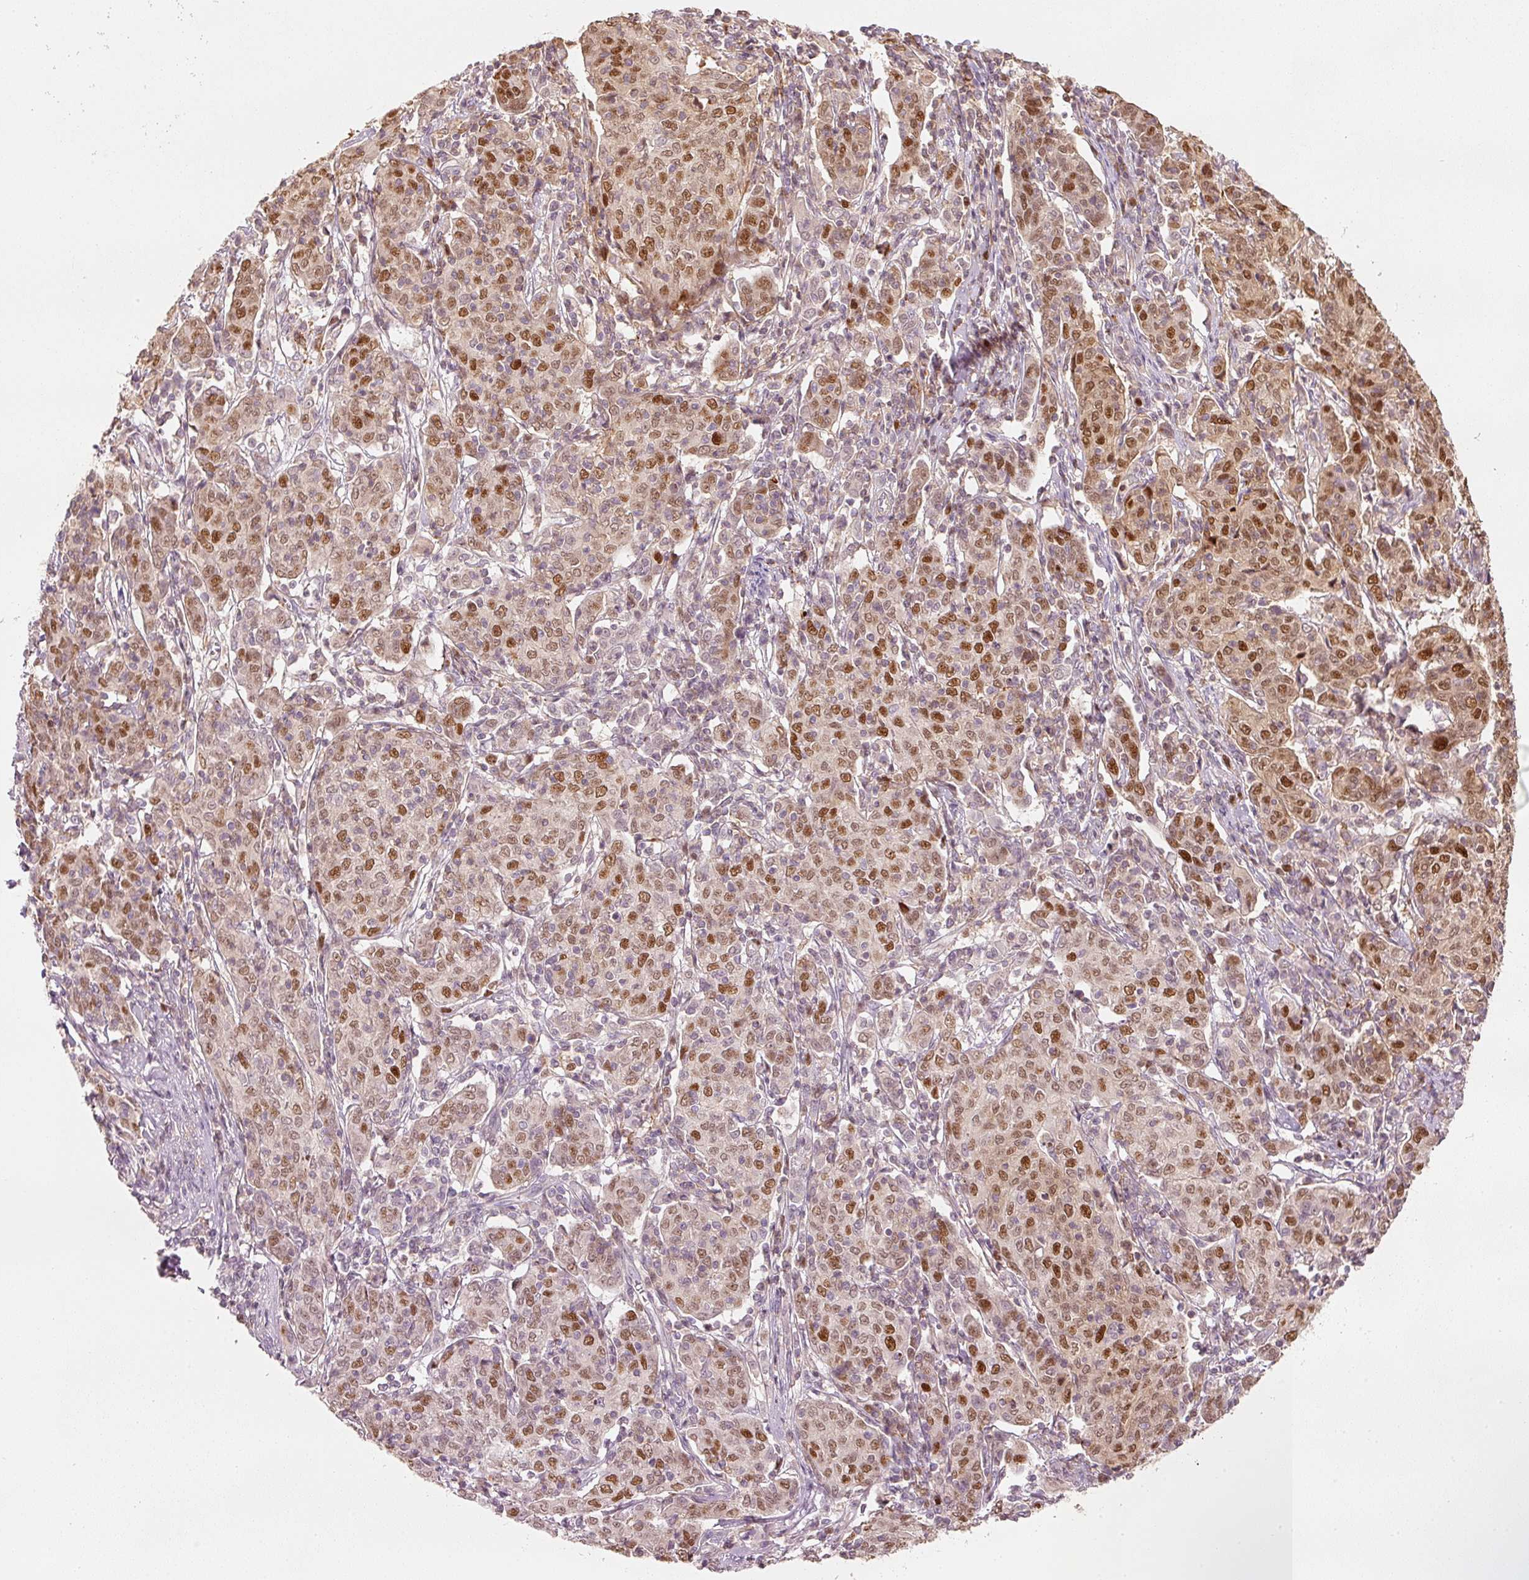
{"staining": {"intensity": "moderate", "quantity": "25%-75%", "location": "nuclear"}, "tissue": "cervical cancer", "cell_type": "Tumor cells", "image_type": "cancer", "snomed": [{"axis": "morphology", "description": "Squamous cell carcinoma, NOS"}, {"axis": "topography", "description": "Cervix"}], "caption": "Cervical squamous cell carcinoma stained with immunohistochemistry (IHC) reveals moderate nuclear expression in about 25%-75% of tumor cells.", "gene": "TREX2", "patient": {"sex": "female", "age": 67}}